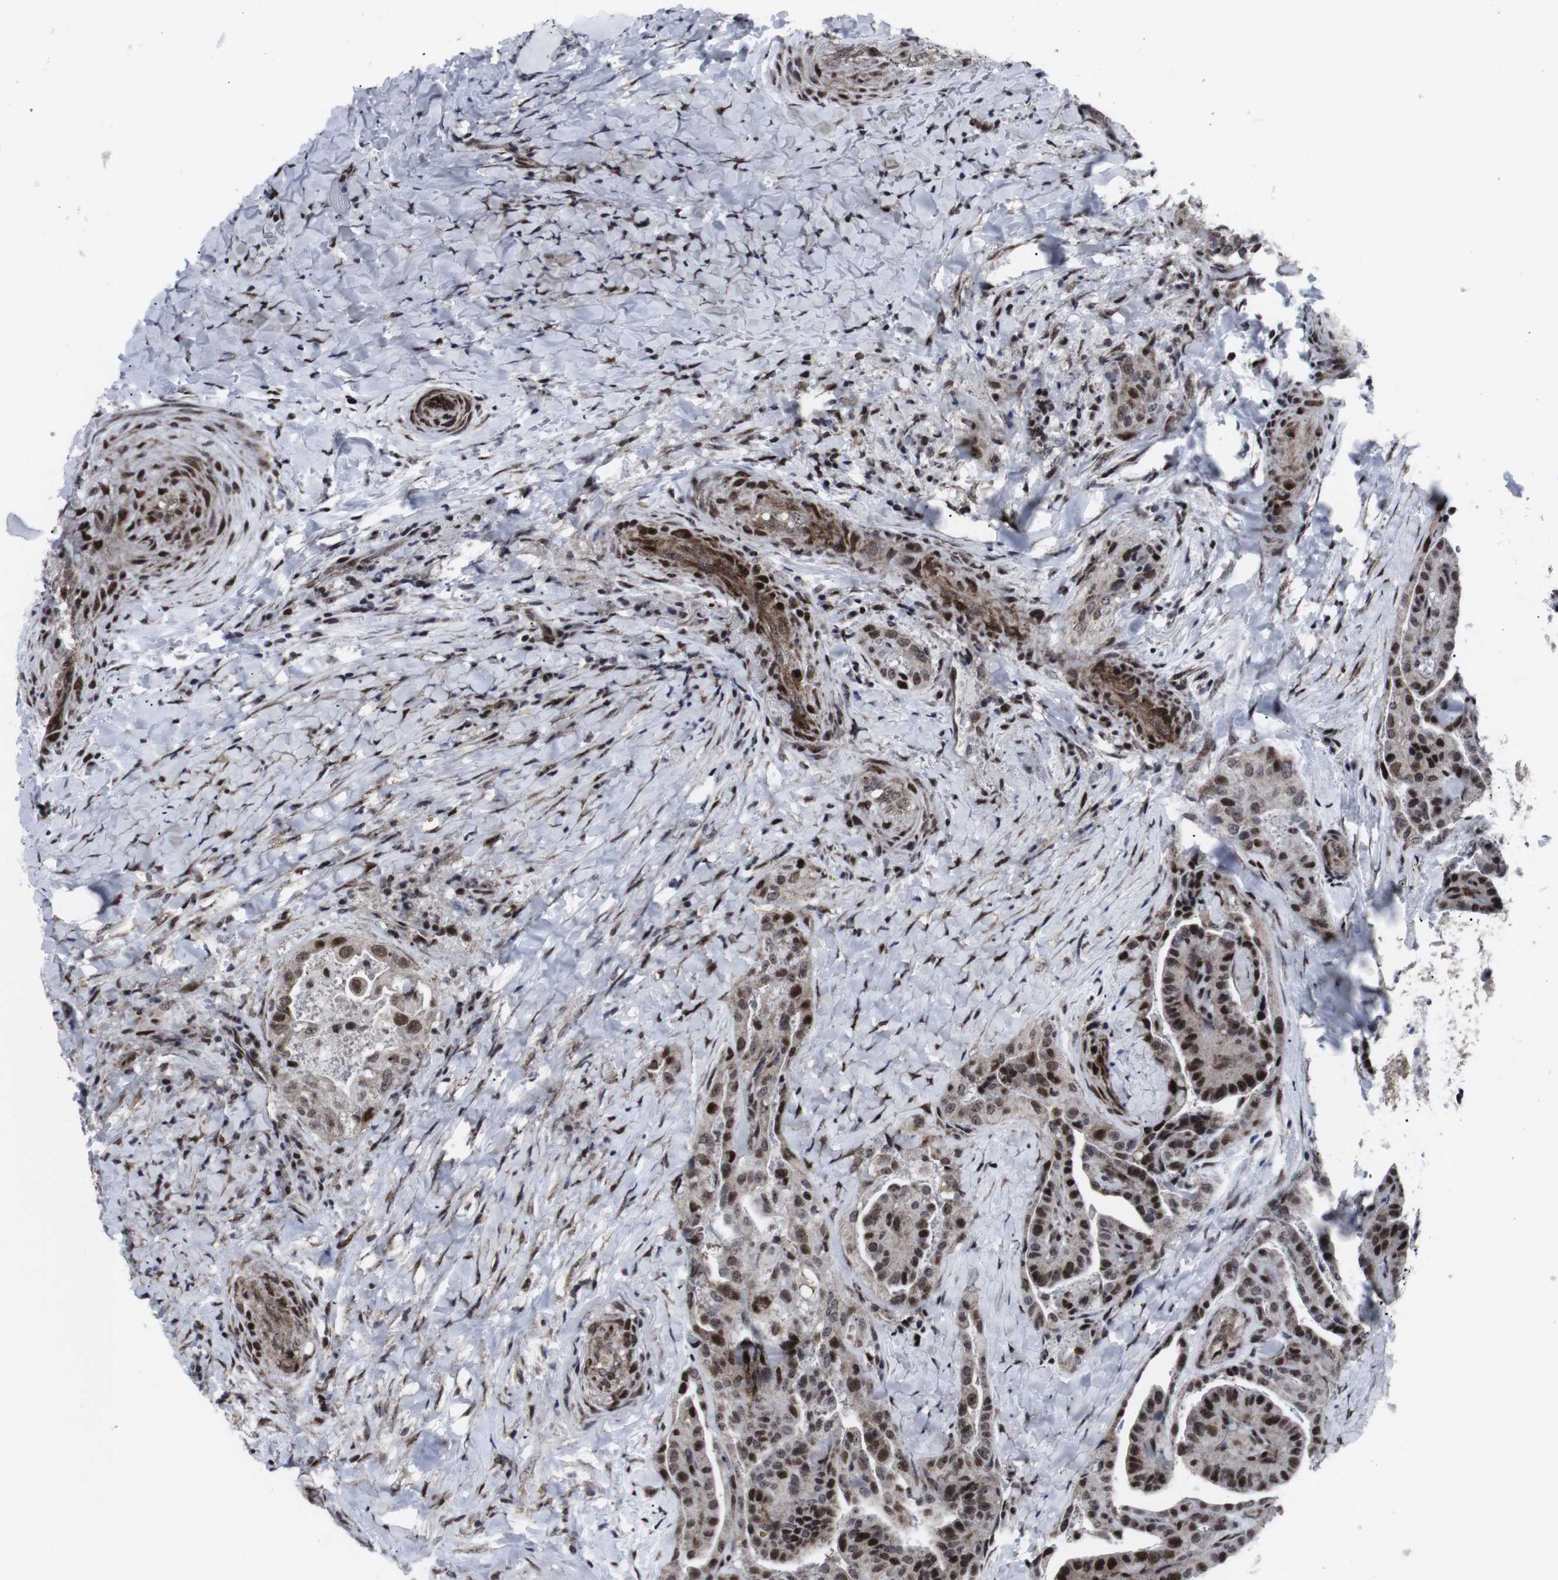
{"staining": {"intensity": "strong", "quantity": ">75%", "location": "nuclear"}, "tissue": "thyroid cancer", "cell_type": "Tumor cells", "image_type": "cancer", "snomed": [{"axis": "morphology", "description": "Papillary adenocarcinoma, NOS"}, {"axis": "topography", "description": "Thyroid gland"}], "caption": "The histopathology image reveals staining of thyroid cancer, revealing strong nuclear protein staining (brown color) within tumor cells. The protein is shown in brown color, while the nuclei are stained blue.", "gene": "MLH1", "patient": {"sex": "male", "age": 77}}